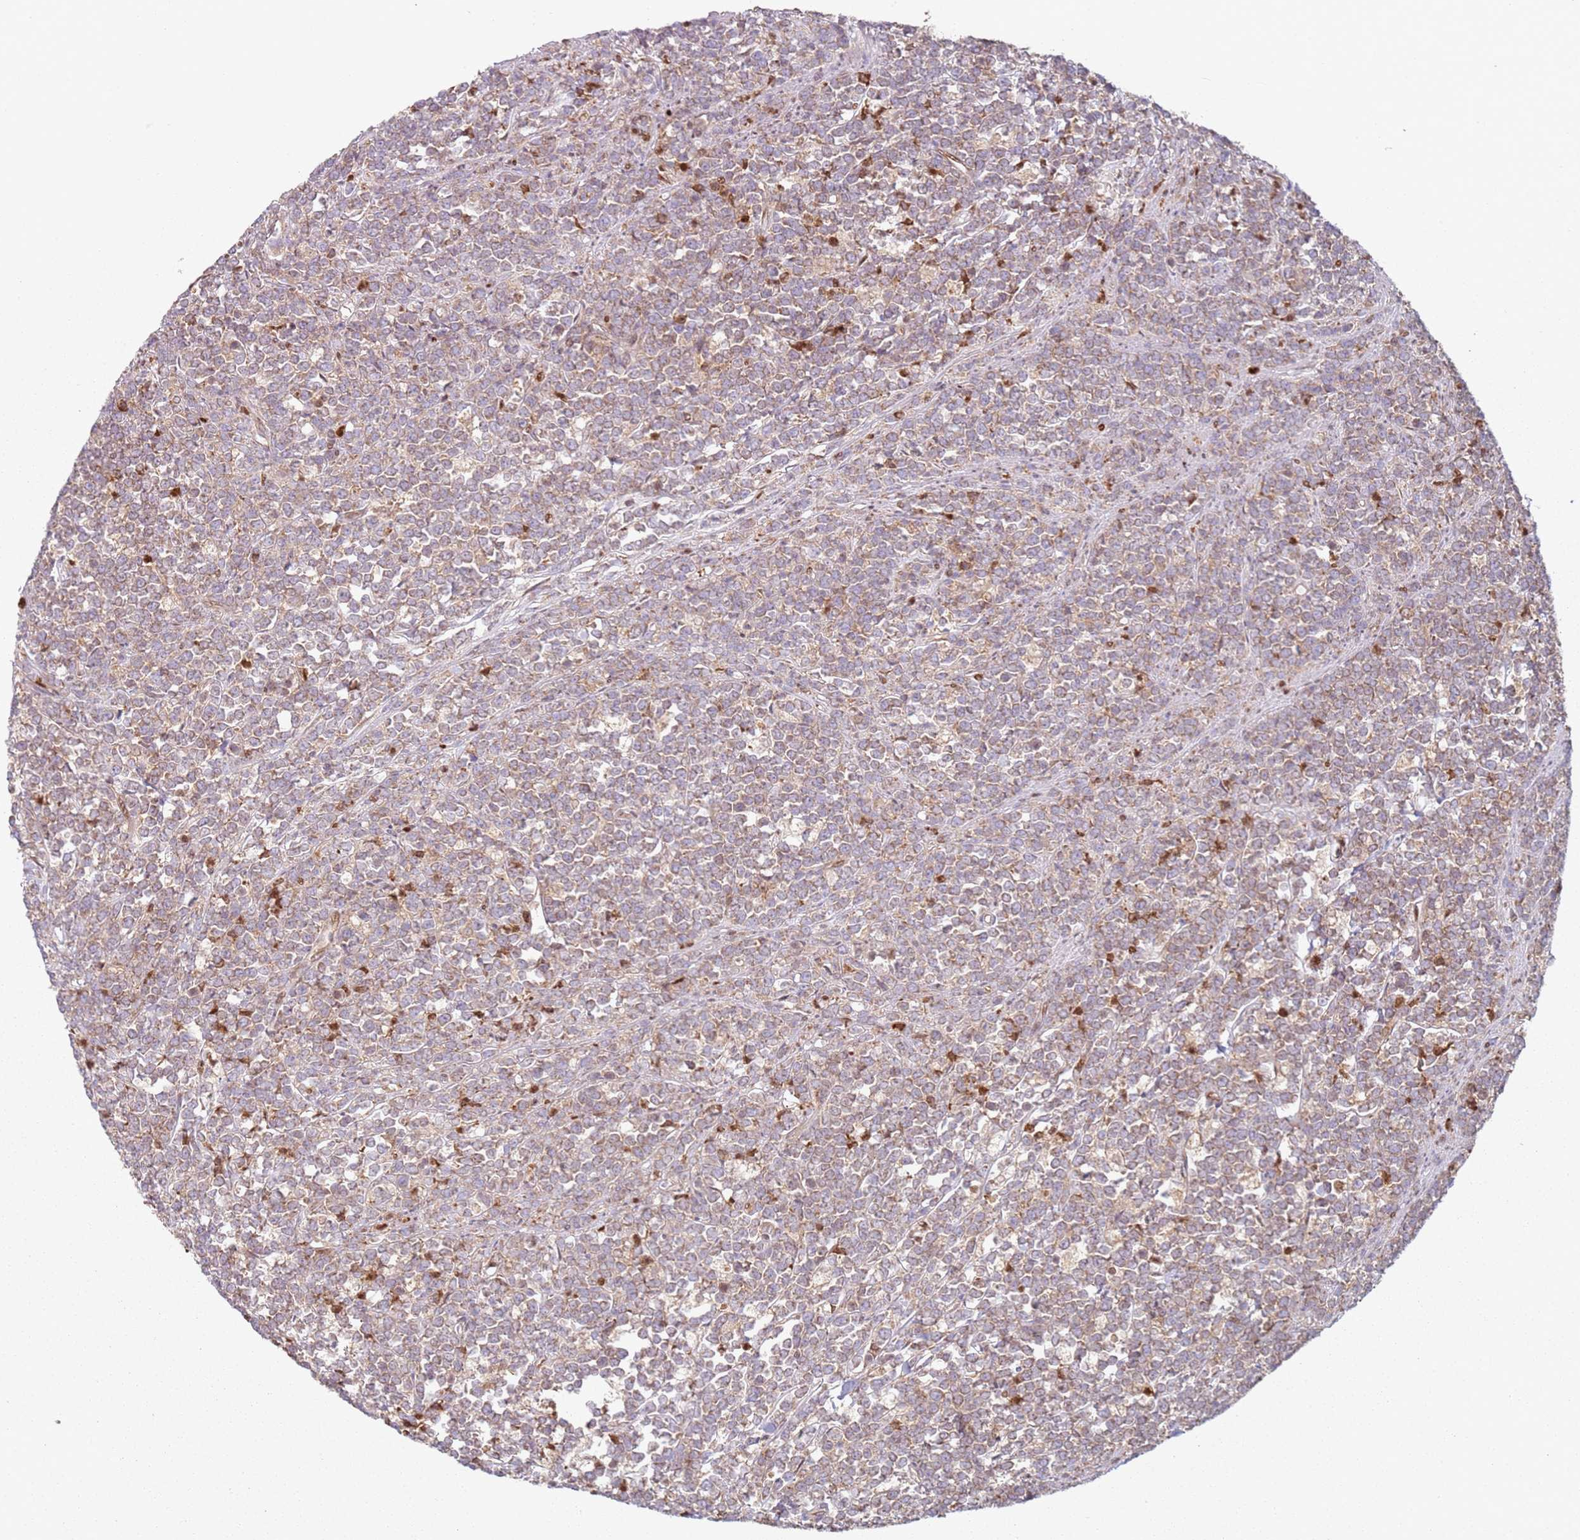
{"staining": {"intensity": "strong", "quantity": "<25%", "location": "cytoplasmic/membranous"}, "tissue": "lymphoma", "cell_type": "Tumor cells", "image_type": "cancer", "snomed": [{"axis": "morphology", "description": "Malignant lymphoma, non-Hodgkin's type, High grade"}, {"axis": "topography", "description": "Small intestine"}, {"axis": "topography", "description": "Colon"}], "caption": "Immunohistochemical staining of human high-grade malignant lymphoma, non-Hodgkin's type demonstrates strong cytoplasmic/membranous protein positivity in about <25% of tumor cells.", "gene": "HNRNPLL", "patient": {"sex": "male", "age": 8}}